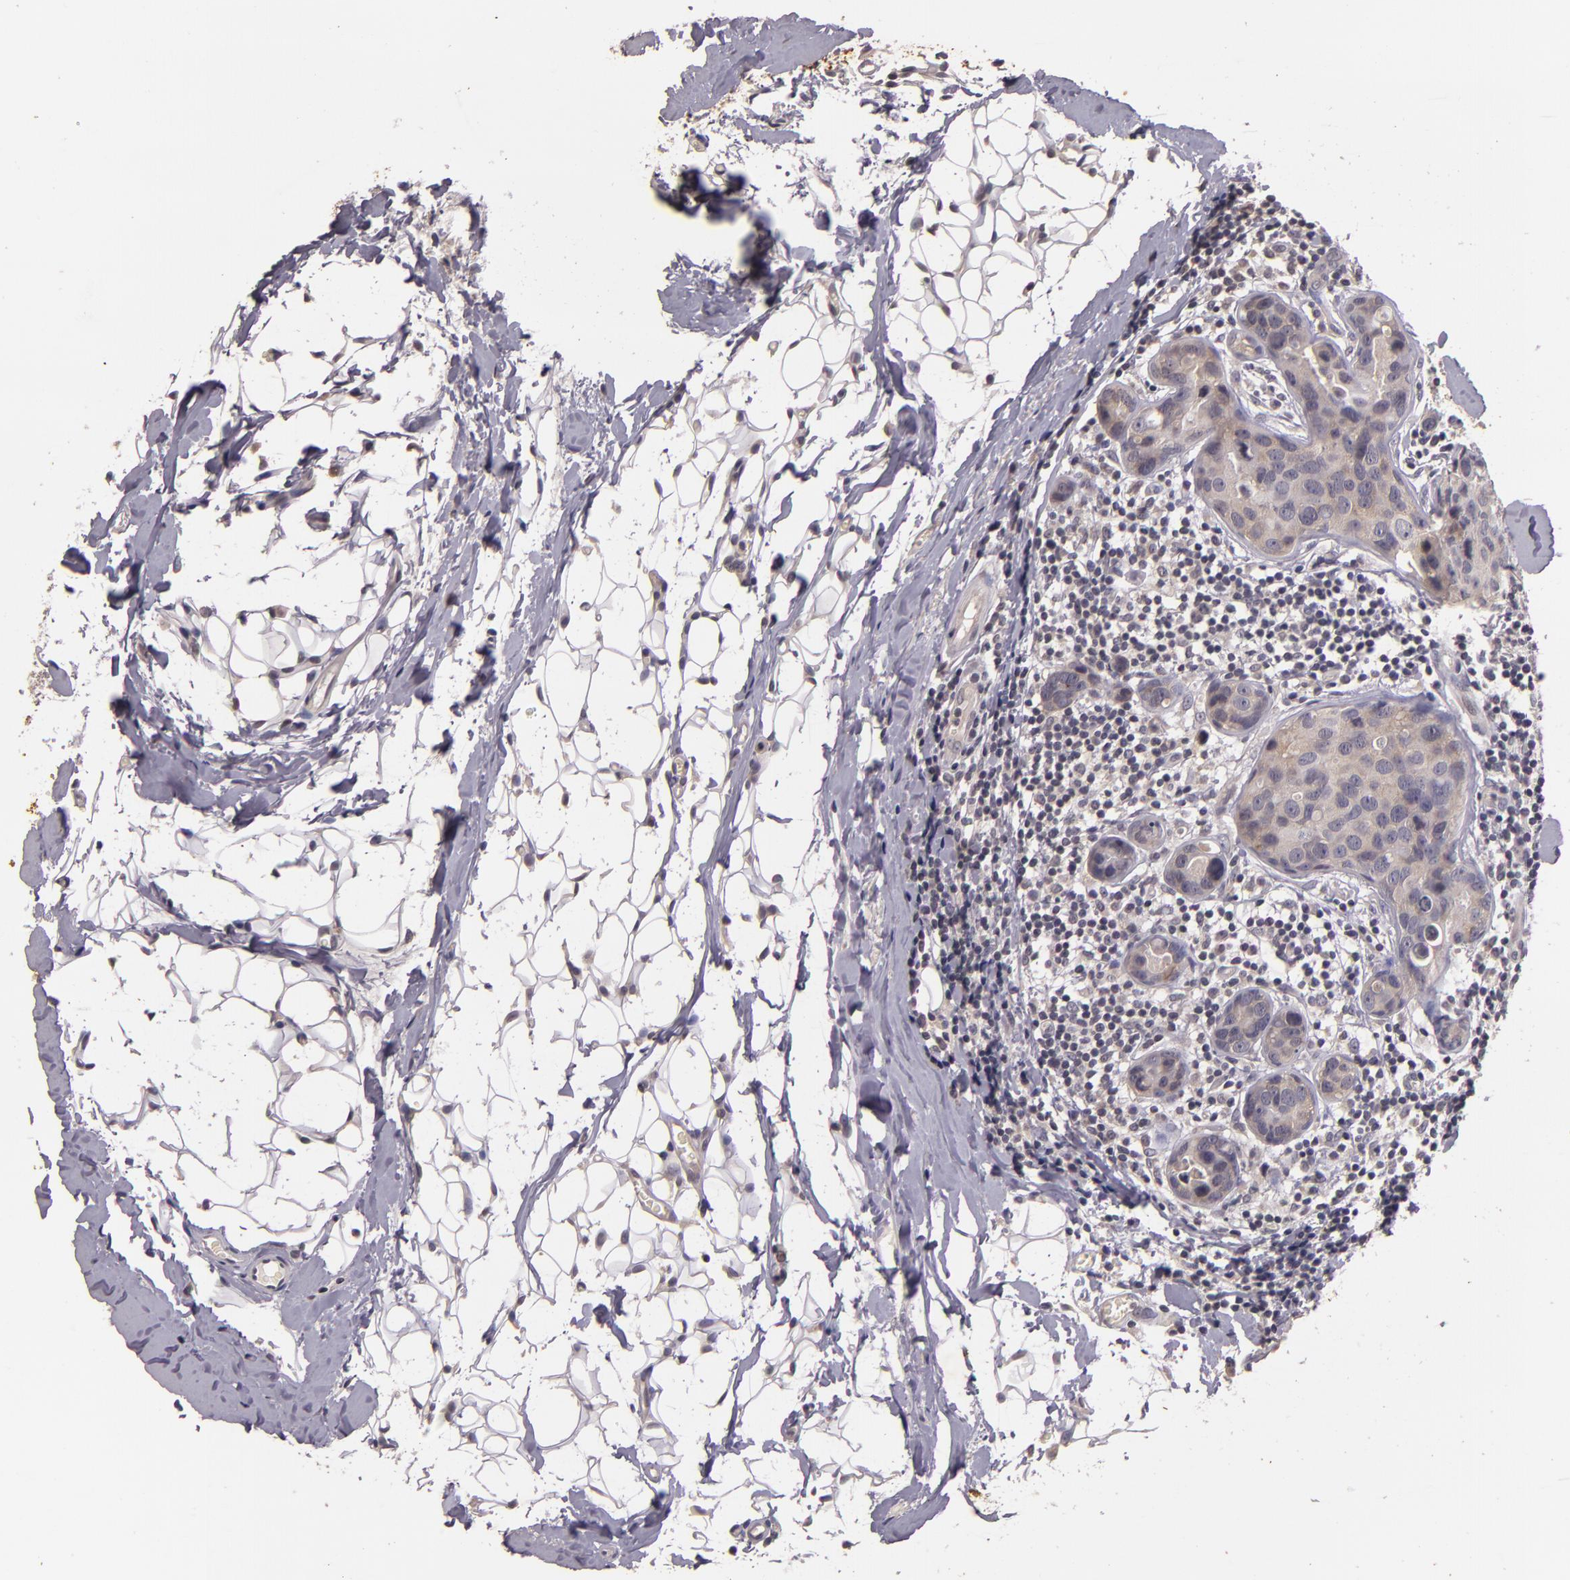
{"staining": {"intensity": "negative", "quantity": "none", "location": "none"}, "tissue": "breast cancer", "cell_type": "Tumor cells", "image_type": "cancer", "snomed": [{"axis": "morphology", "description": "Duct carcinoma"}, {"axis": "topography", "description": "Breast"}], "caption": "Breast cancer stained for a protein using immunohistochemistry (IHC) exhibits no expression tumor cells.", "gene": "TFF1", "patient": {"sex": "female", "age": 24}}